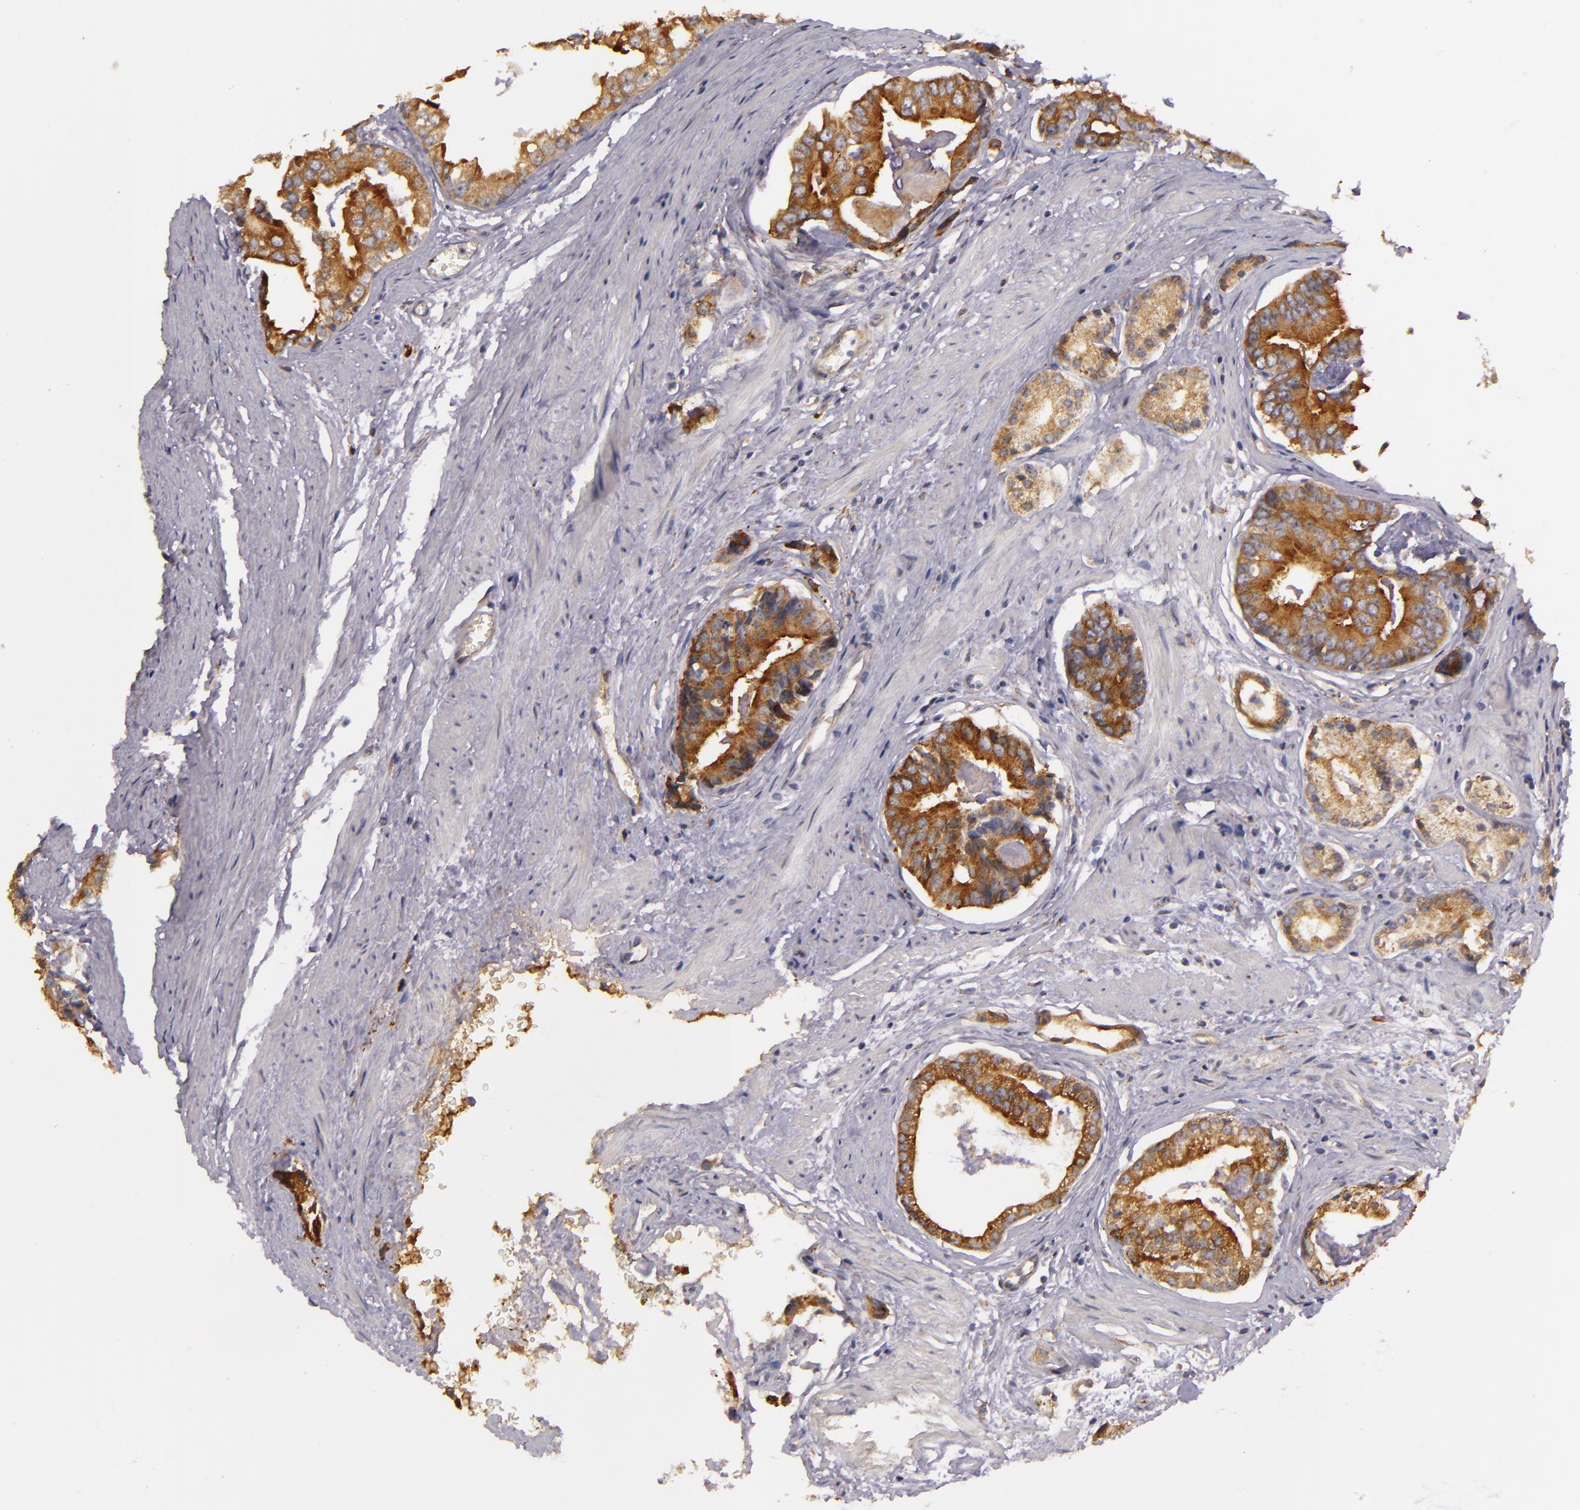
{"staining": {"intensity": "strong", "quantity": ">75%", "location": "cytoplasmic/membranous"}, "tissue": "prostate cancer", "cell_type": "Tumor cells", "image_type": "cancer", "snomed": [{"axis": "morphology", "description": "Adenocarcinoma, High grade"}, {"axis": "topography", "description": "Prostate"}], "caption": "A histopathology image of human prostate cancer stained for a protein exhibits strong cytoplasmic/membranous brown staining in tumor cells. (DAB (3,3'-diaminobenzidine) = brown stain, brightfield microscopy at high magnification).", "gene": "SYTL4", "patient": {"sex": "male", "age": 56}}